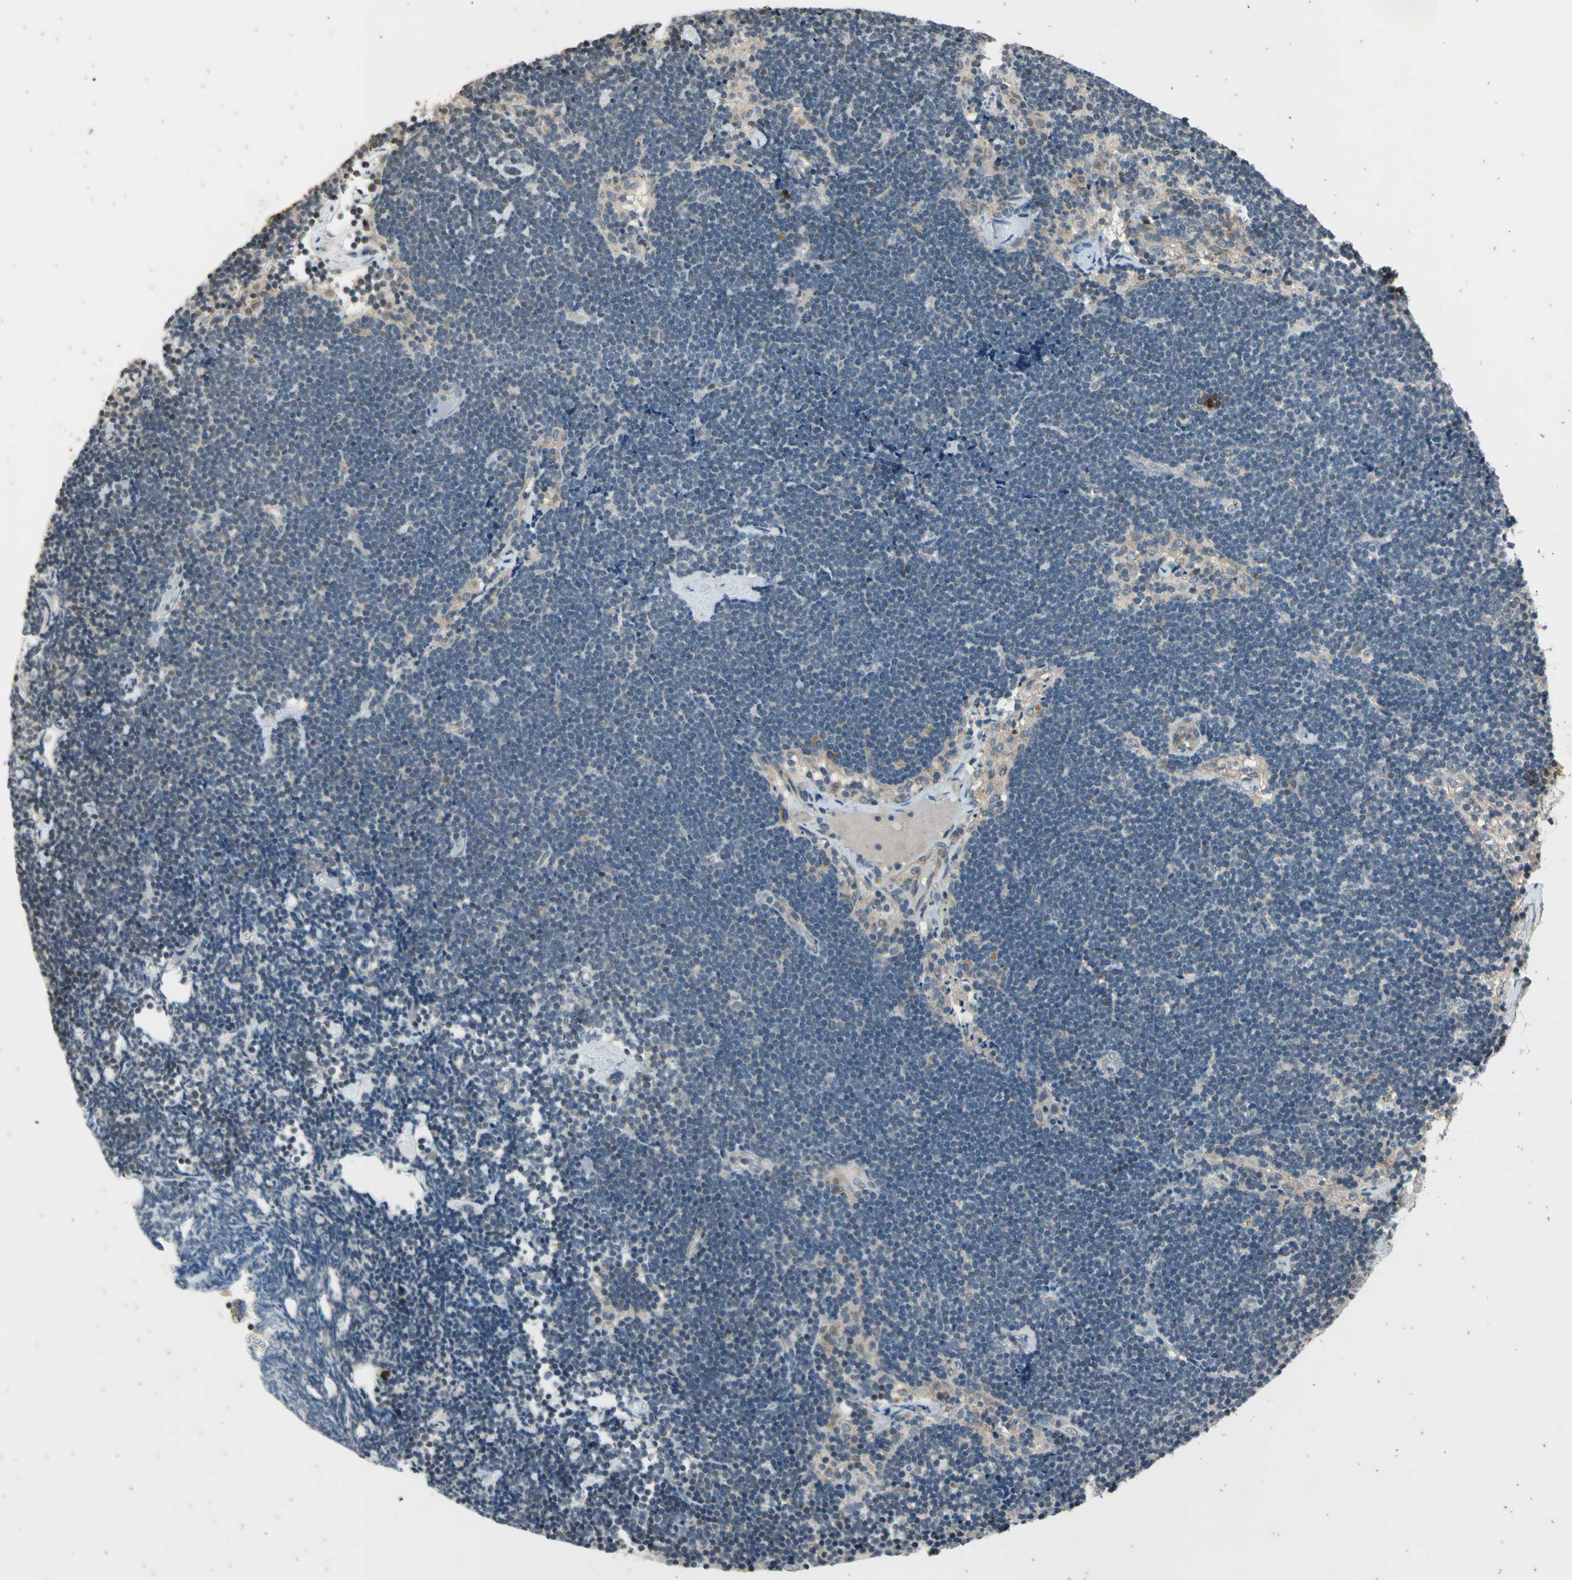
{"staining": {"intensity": "weak", "quantity": "25%-75%", "location": "cytoplasmic/membranous"}, "tissue": "lymph node", "cell_type": "Germinal center cells", "image_type": "normal", "snomed": [{"axis": "morphology", "description": "Normal tissue, NOS"}, {"axis": "topography", "description": "Lymph node"}], "caption": "Benign lymph node demonstrates weak cytoplasmic/membranous positivity in approximately 25%-75% of germinal center cells Nuclei are stained in blue..", "gene": "EFNB2", "patient": {"sex": "male", "age": 63}}